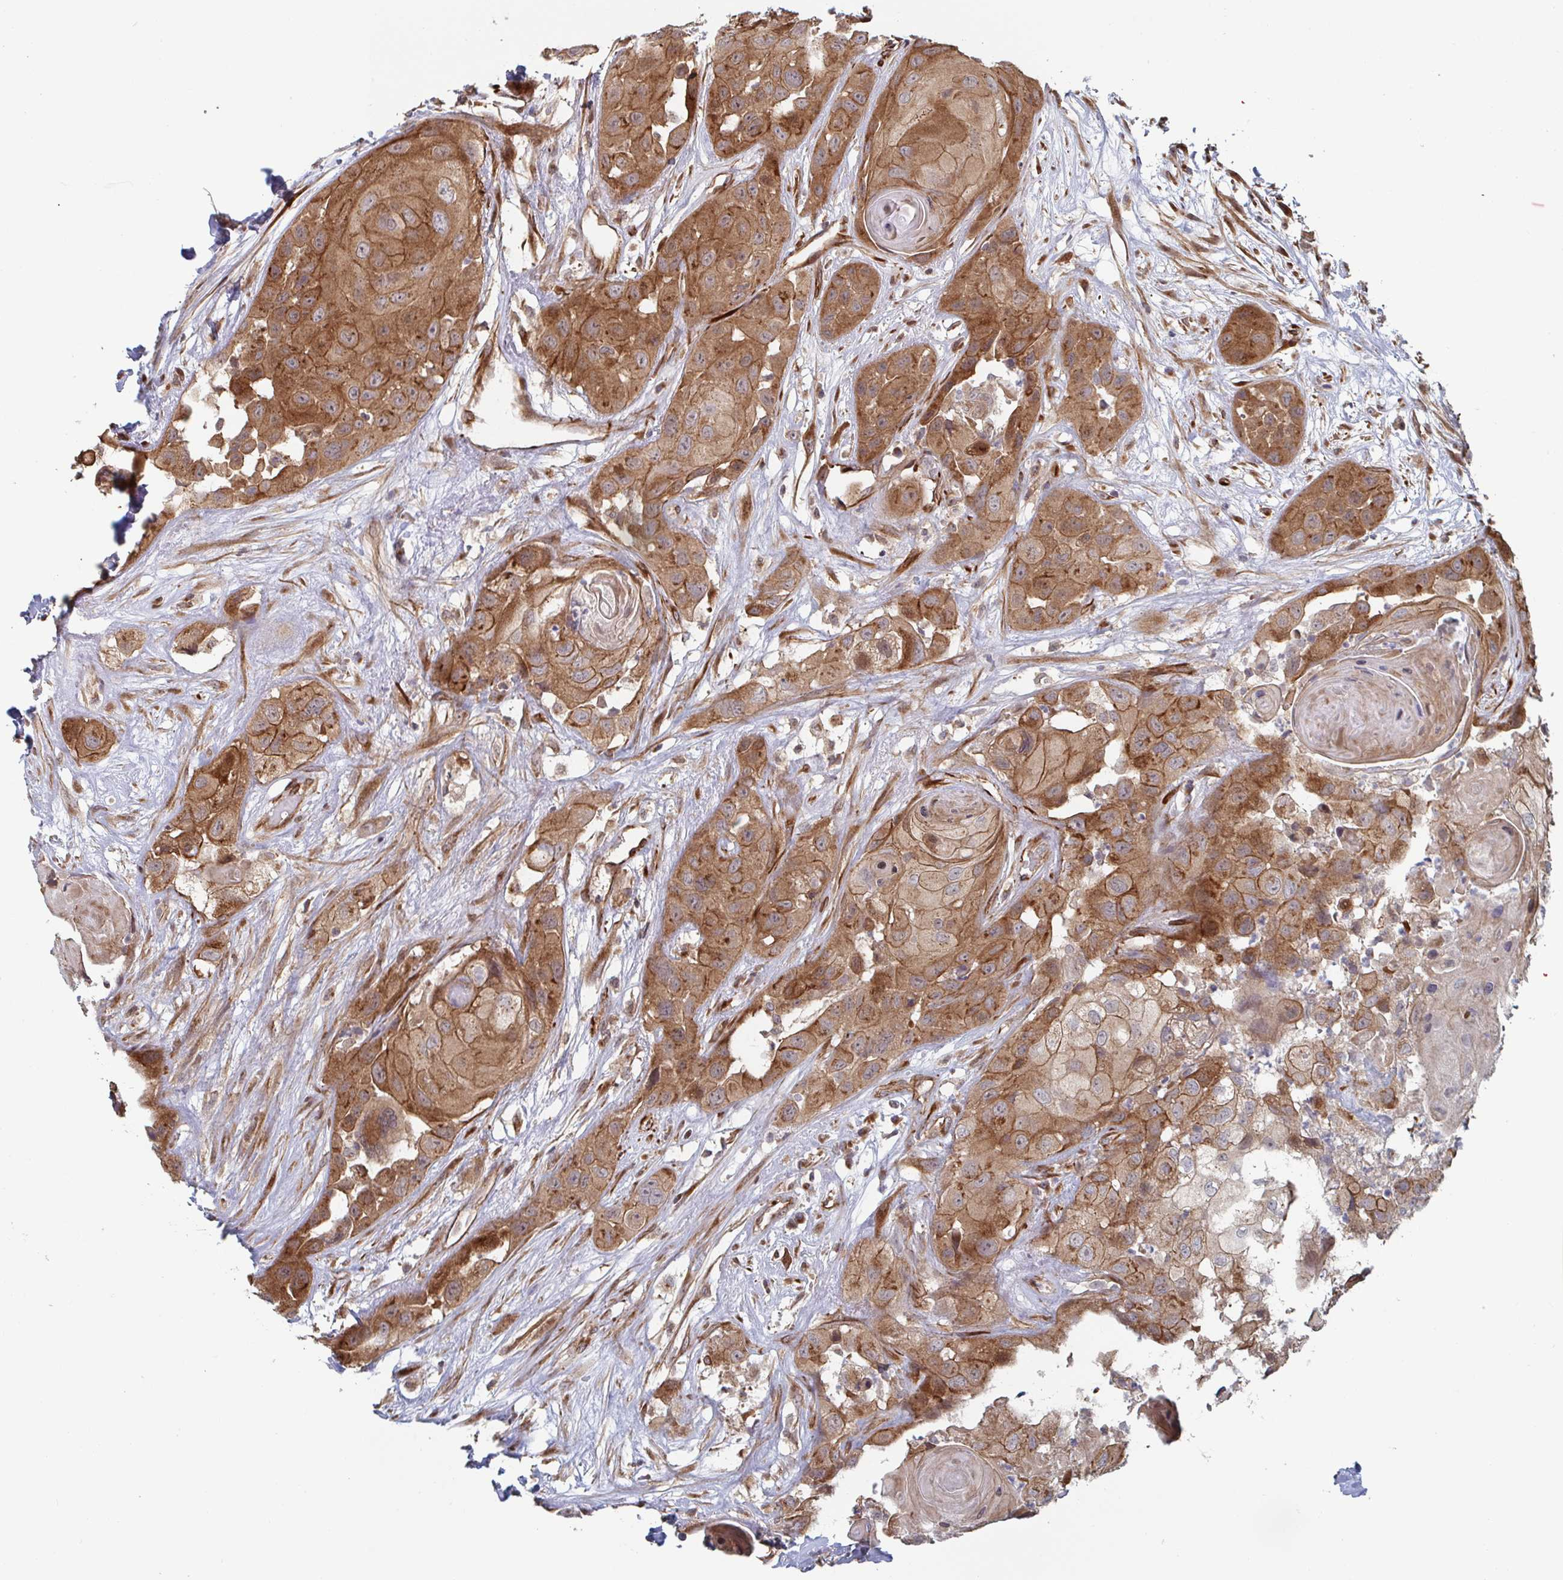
{"staining": {"intensity": "moderate", "quantity": ">75%", "location": "cytoplasmic/membranous"}, "tissue": "head and neck cancer", "cell_type": "Tumor cells", "image_type": "cancer", "snomed": [{"axis": "morphology", "description": "Squamous cell carcinoma, NOS"}, {"axis": "topography", "description": "Head-Neck"}], "caption": "Brown immunohistochemical staining in human head and neck cancer (squamous cell carcinoma) demonstrates moderate cytoplasmic/membranous expression in about >75% of tumor cells. (DAB IHC with brightfield microscopy, high magnification).", "gene": "DVL3", "patient": {"sex": "male", "age": 83}}